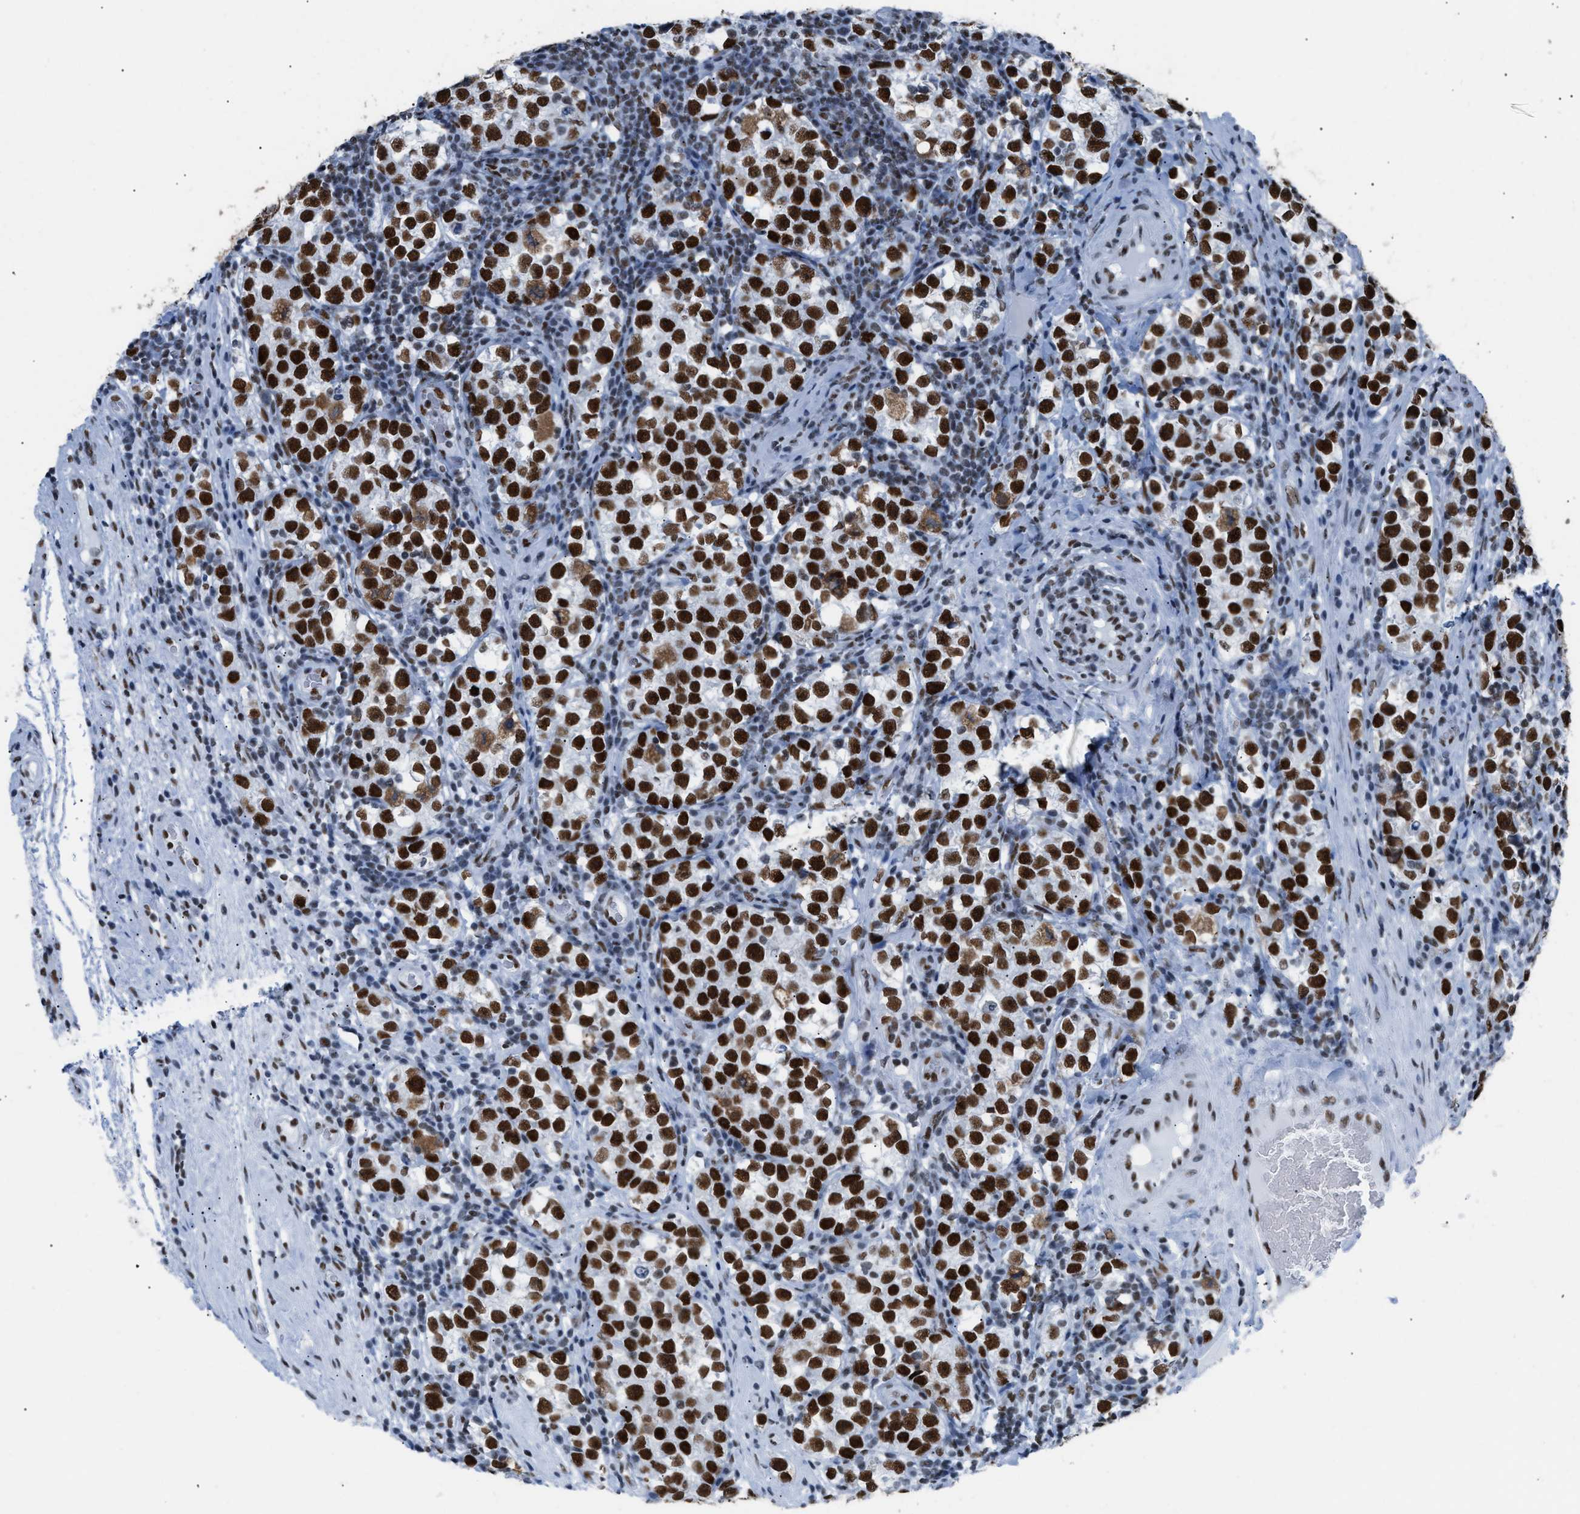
{"staining": {"intensity": "strong", "quantity": ">75%", "location": "nuclear"}, "tissue": "testis cancer", "cell_type": "Tumor cells", "image_type": "cancer", "snomed": [{"axis": "morphology", "description": "Normal tissue, NOS"}, {"axis": "morphology", "description": "Seminoma, NOS"}, {"axis": "topography", "description": "Testis"}], "caption": "Testis cancer stained with a brown dye shows strong nuclear positive positivity in approximately >75% of tumor cells.", "gene": "CCAR2", "patient": {"sex": "male", "age": 43}}